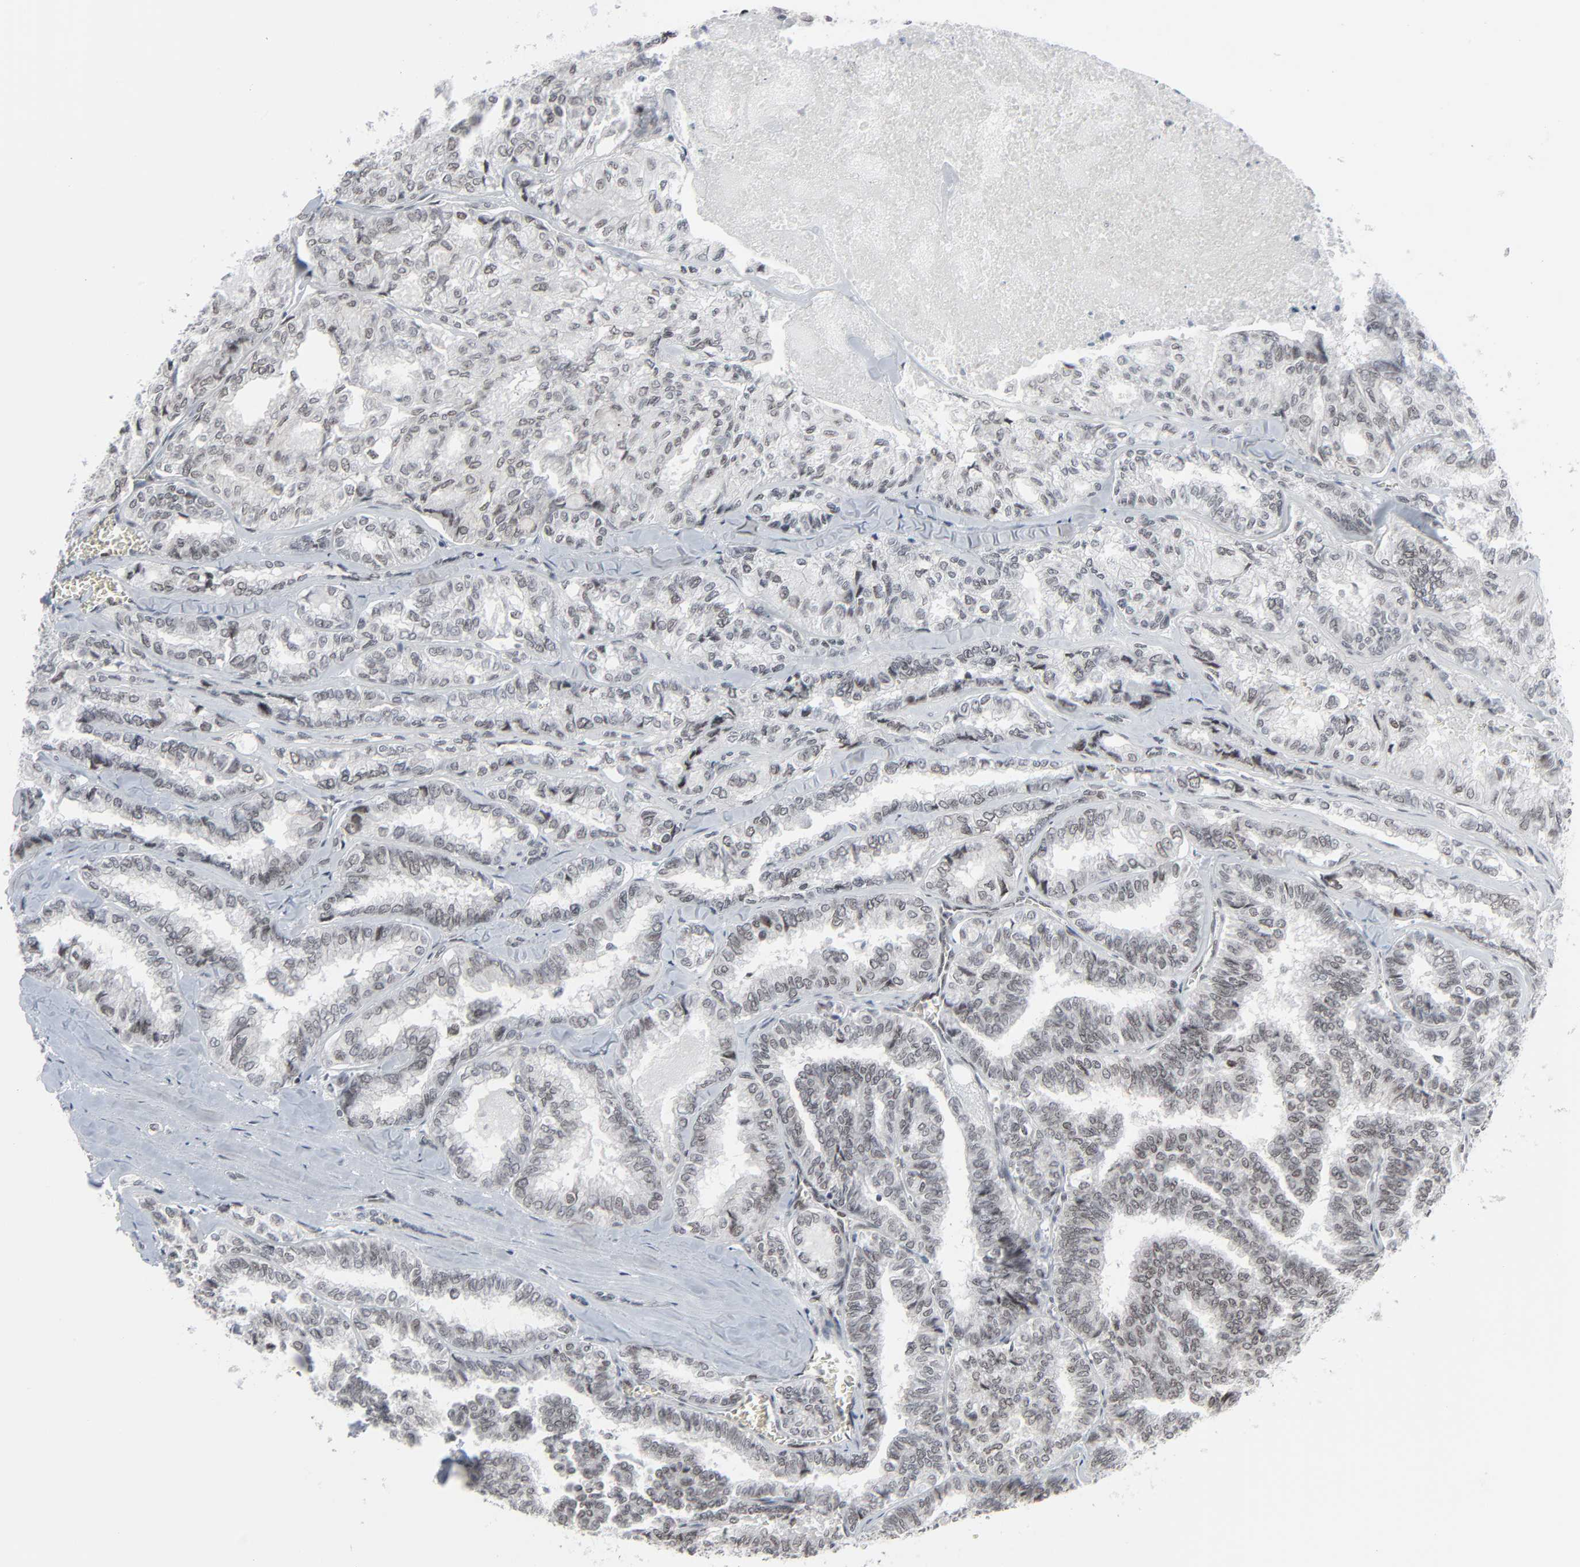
{"staining": {"intensity": "negative", "quantity": "none", "location": "none"}, "tissue": "thyroid cancer", "cell_type": "Tumor cells", "image_type": "cancer", "snomed": [{"axis": "morphology", "description": "Papillary adenocarcinoma, NOS"}, {"axis": "topography", "description": "Thyroid gland"}], "caption": "Immunohistochemistry histopathology image of human thyroid cancer (papillary adenocarcinoma) stained for a protein (brown), which reveals no staining in tumor cells.", "gene": "FBXO28", "patient": {"sex": "female", "age": 35}}